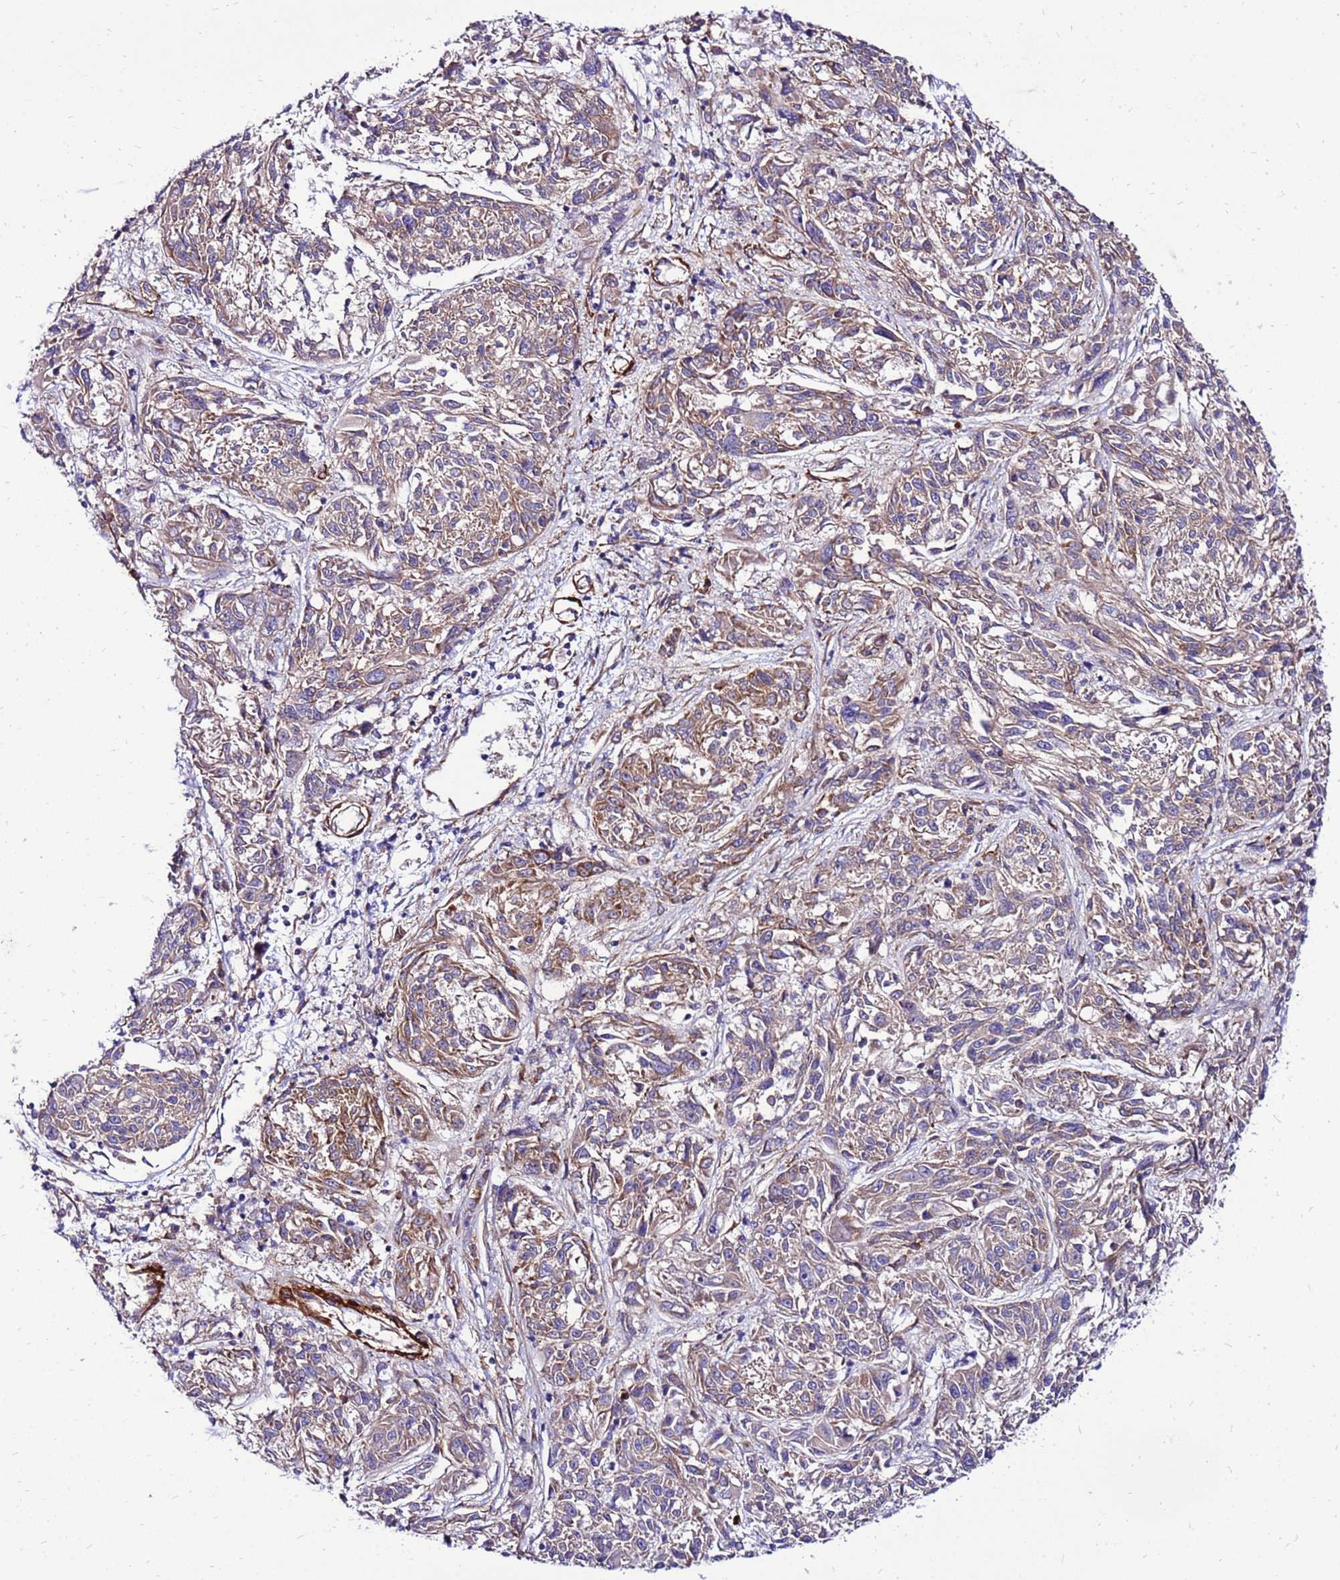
{"staining": {"intensity": "weak", "quantity": ">75%", "location": "cytoplasmic/membranous"}, "tissue": "melanoma", "cell_type": "Tumor cells", "image_type": "cancer", "snomed": [{"axis": "morphology", "description": "Malignant melanoma, NOS"}, {"axis": "topography", "description": "Skin"}], "caption": "This is a photomicrograph of immunohistochemistry (IHC) staining of malignant melanoma, which shows weak staining in the cytoplasmic/membranous of tumor cells.", "gene": "EI24", "patient": {"sex": "male", "age": 53}}